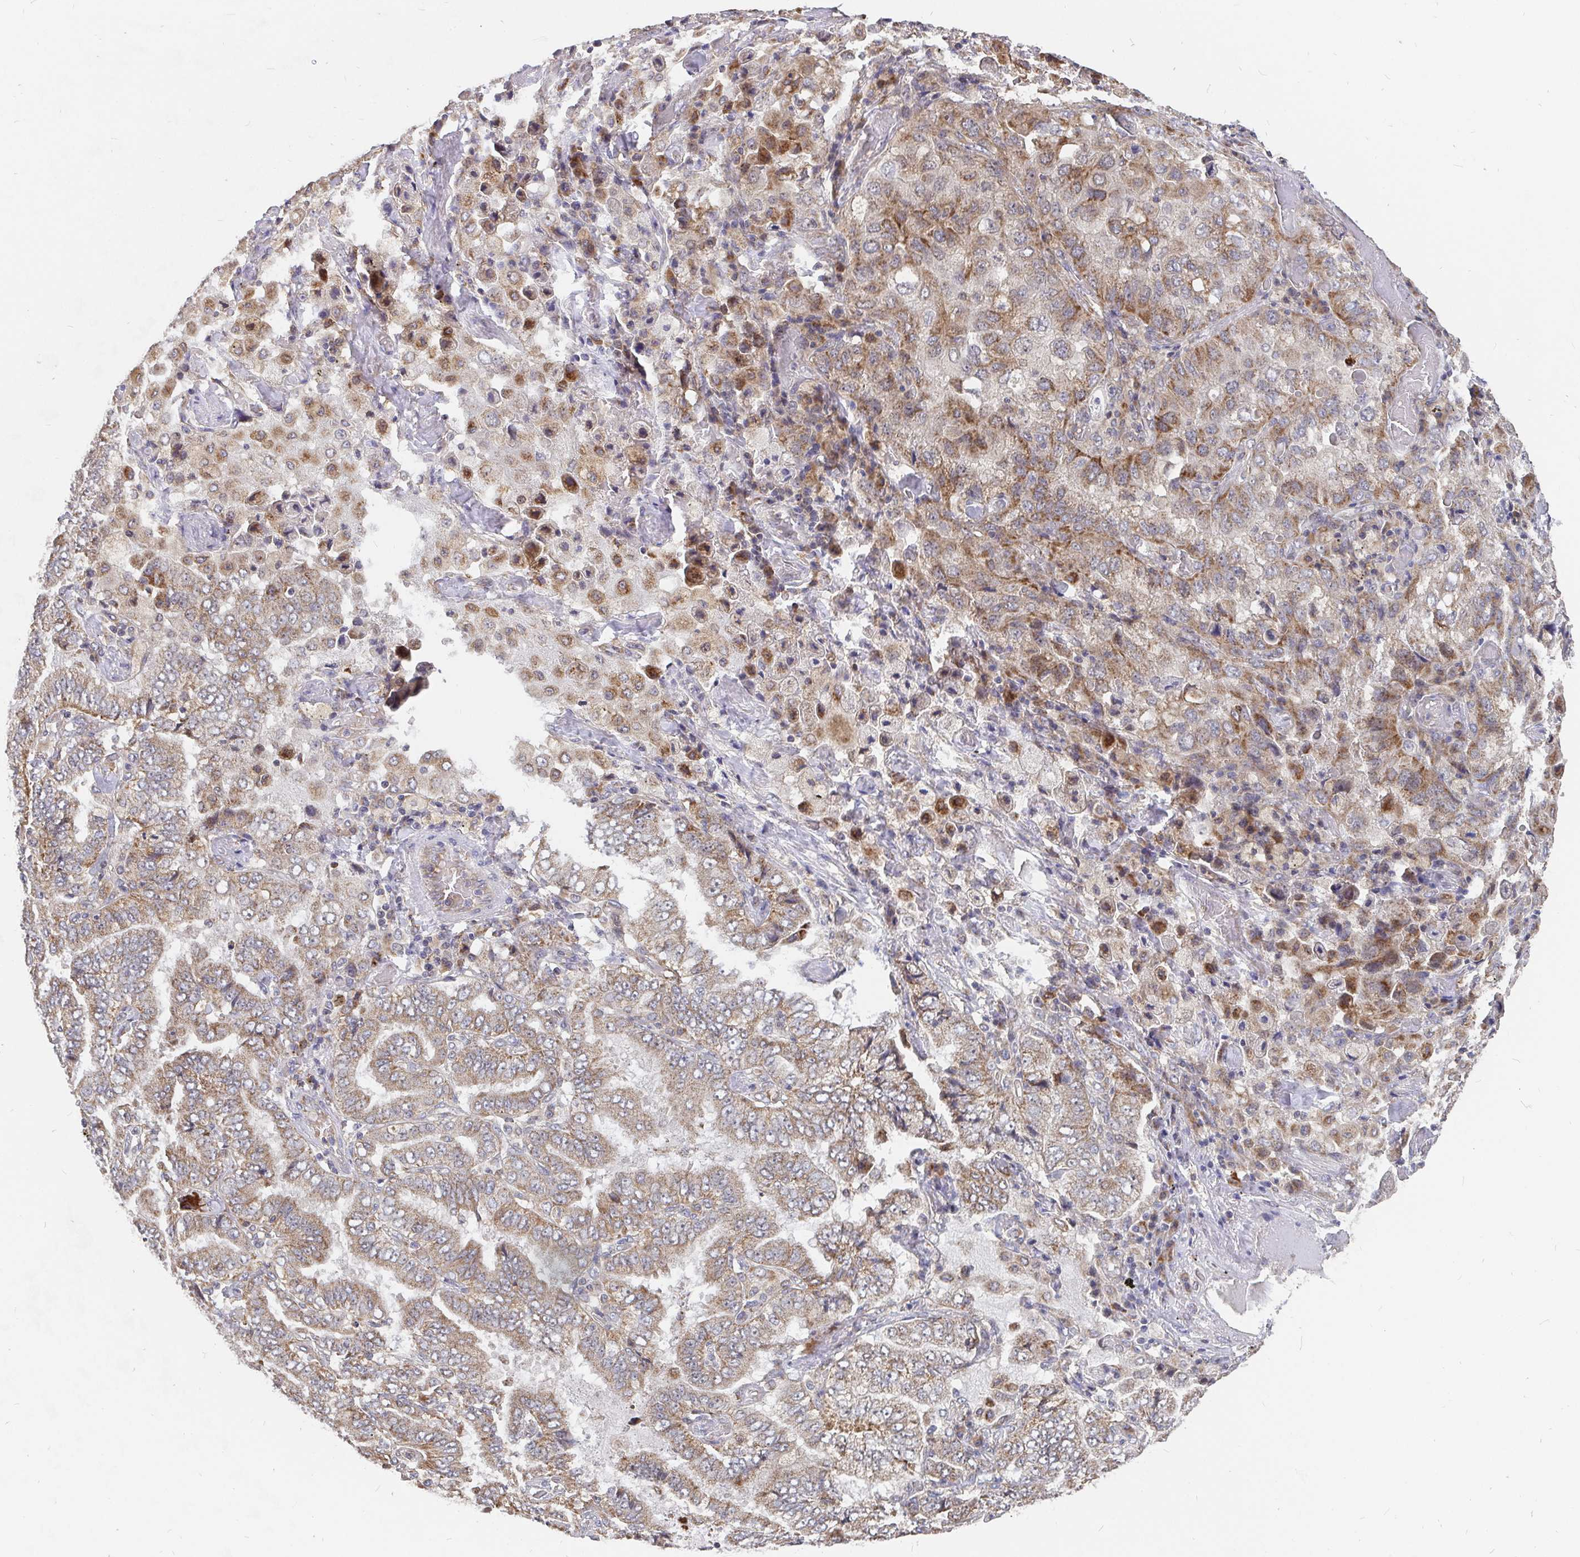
{"staining": {"intensity": "moderate", "quantity": ">75%", "location": "cytoplasmic/membranous"}, "tissue": "lung cancer", "cell_type": "Tumor cells", "image_type": "cancer", "snomed": [{"axis": "morphology", "description": "Aneuploidy"}, {"axis": "morphology", "description": "Adenocarcinoma, NOS"}, {"axis": "morphology", "description": "Adenocarcinoma, metastatic, NOS"}, {"axis": "topography", "description": "Lymph node"}, {"axis": "topography", "description": "Lung"}], "caption": "This image shows immunohistochemistry (IHC) staining of human lung cancer (metastatic adenocarcinoma), with medium moderate cytoplasmic/membranous expression in about >75% of tumor cells.", "gene": "PDF", "patient": {"sex": "female", "age": 48}}